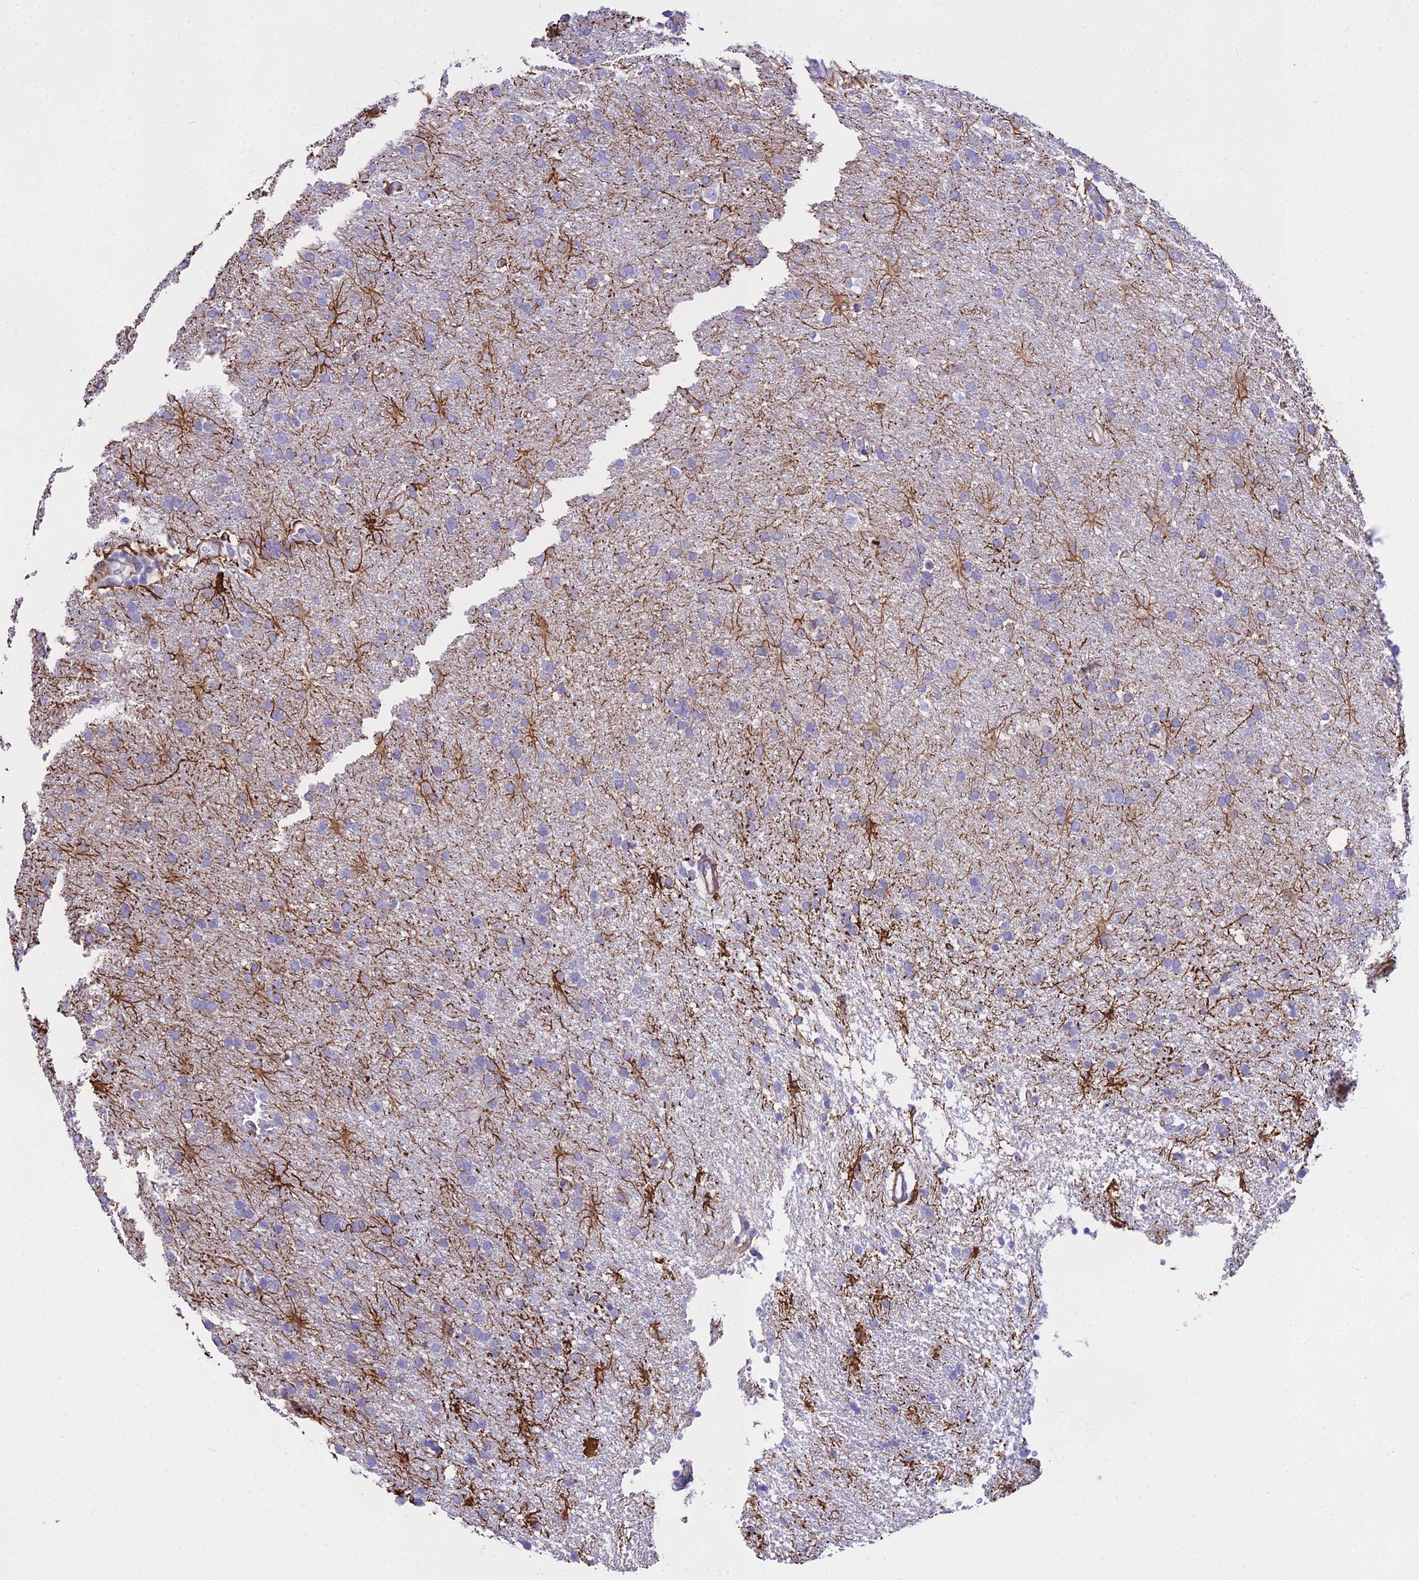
{"staining": {"intensity": "negative", "quantity": "none", "location": "none"}, "tissue": "glioma", "cell_type": "Tumor cells", "image_type": "cancer", "snomed": [{"axis": "morphology", "description": "Glioma, malignant, High grade"}, {"axis": "topography", "description": "Brain"}], "caption": "This is a image of IHC staining of malignant glioma (high-grade), which shows no positivity in tumor cells.", "gene": "DLX1", "patient": {"sex": "male", "age": 72}}